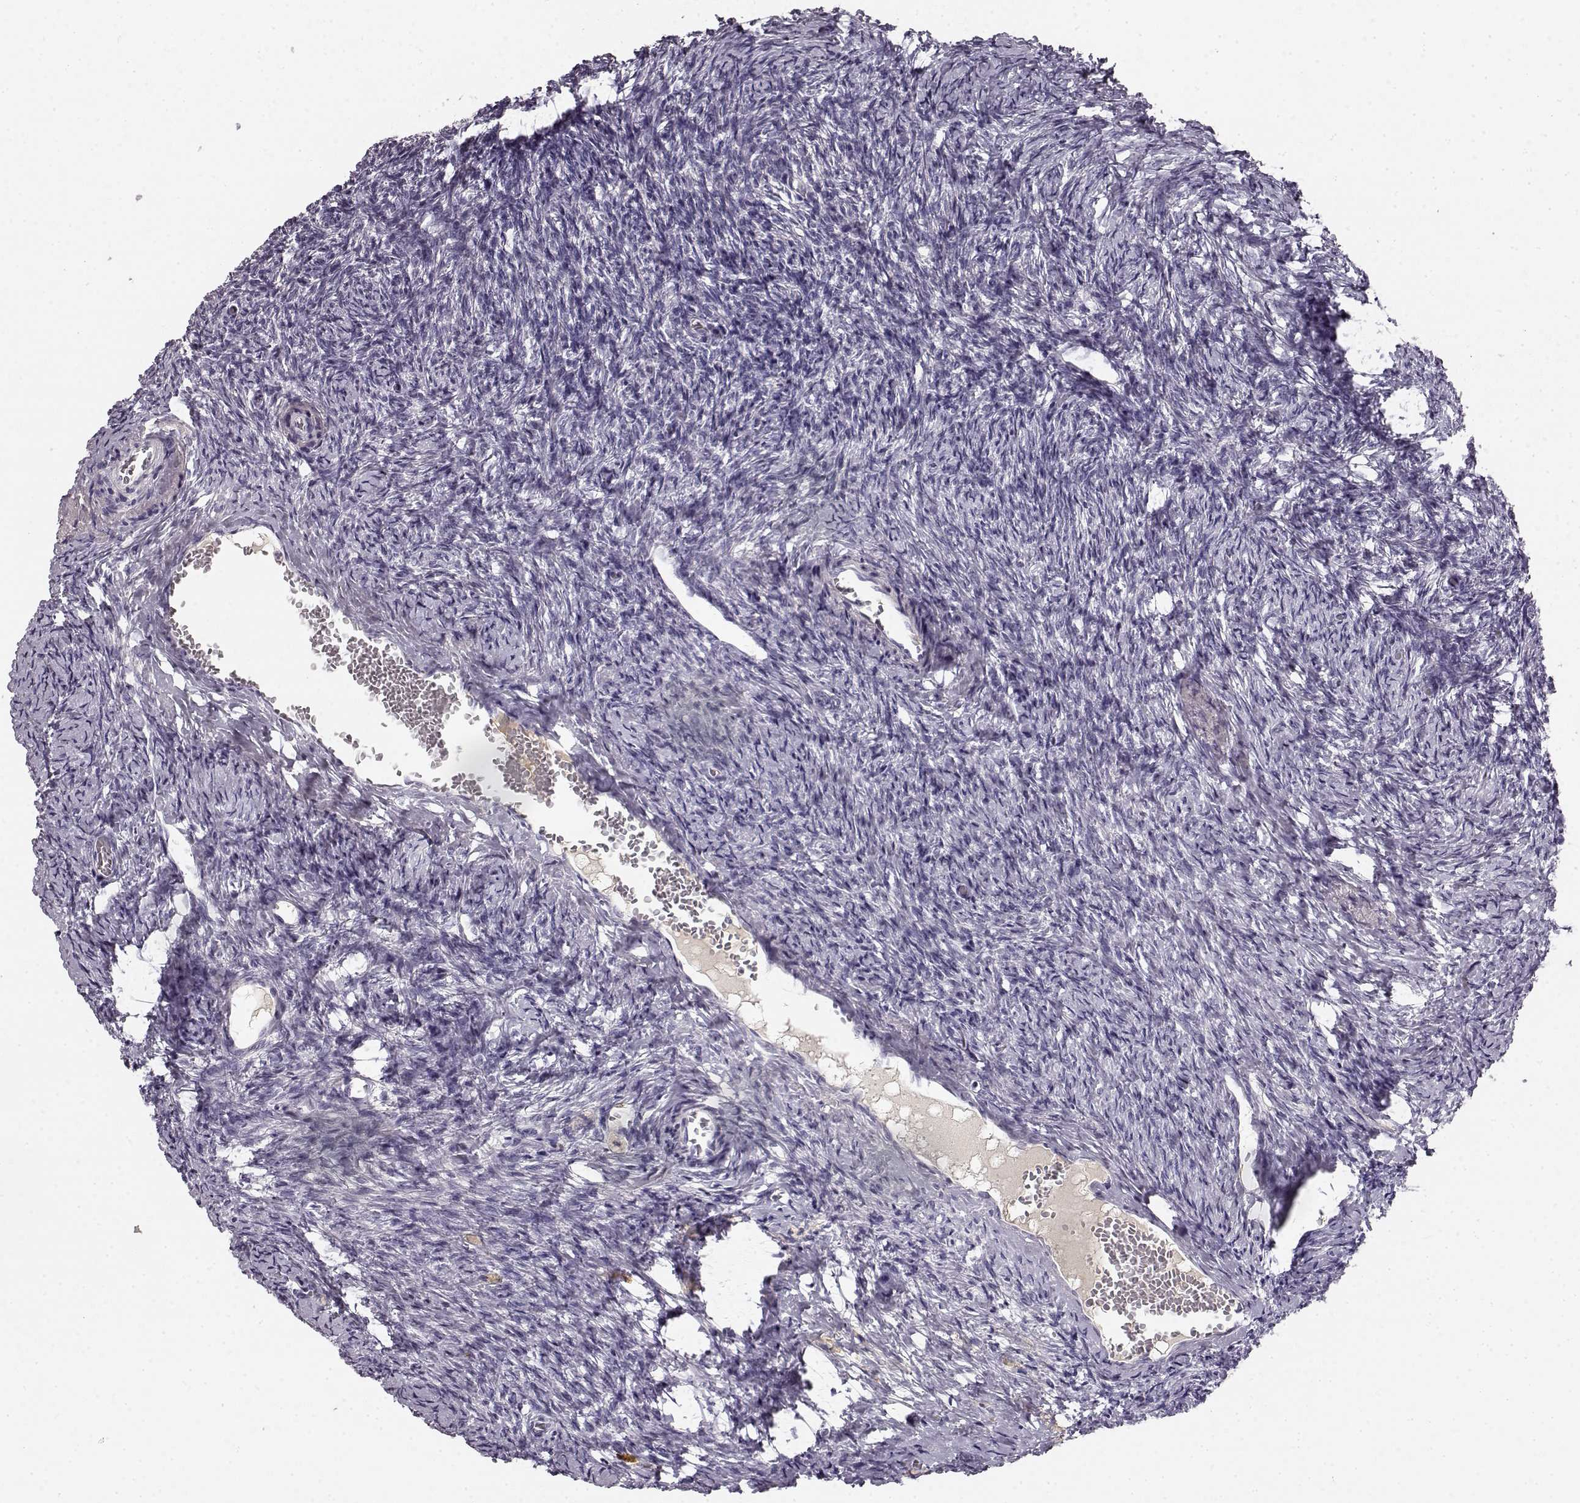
{"staining": {"intensity": "negative", "quantity": "none", "location": "none"}, "tissue": "ovary", "cell_type": "Follicle cells", "image_type": "normal", "snomed": [{"axis": "morphology", "description": "Normal tissue, NOS"}, {"axis": "topography", "description": "Ovary"}], "caption": "Immunohistochemical staining of unremarkable ovary shows no significant staining in follicle cells.", "gene": "KIAA0319", "patient": {"sex": "female", "age": 39}}